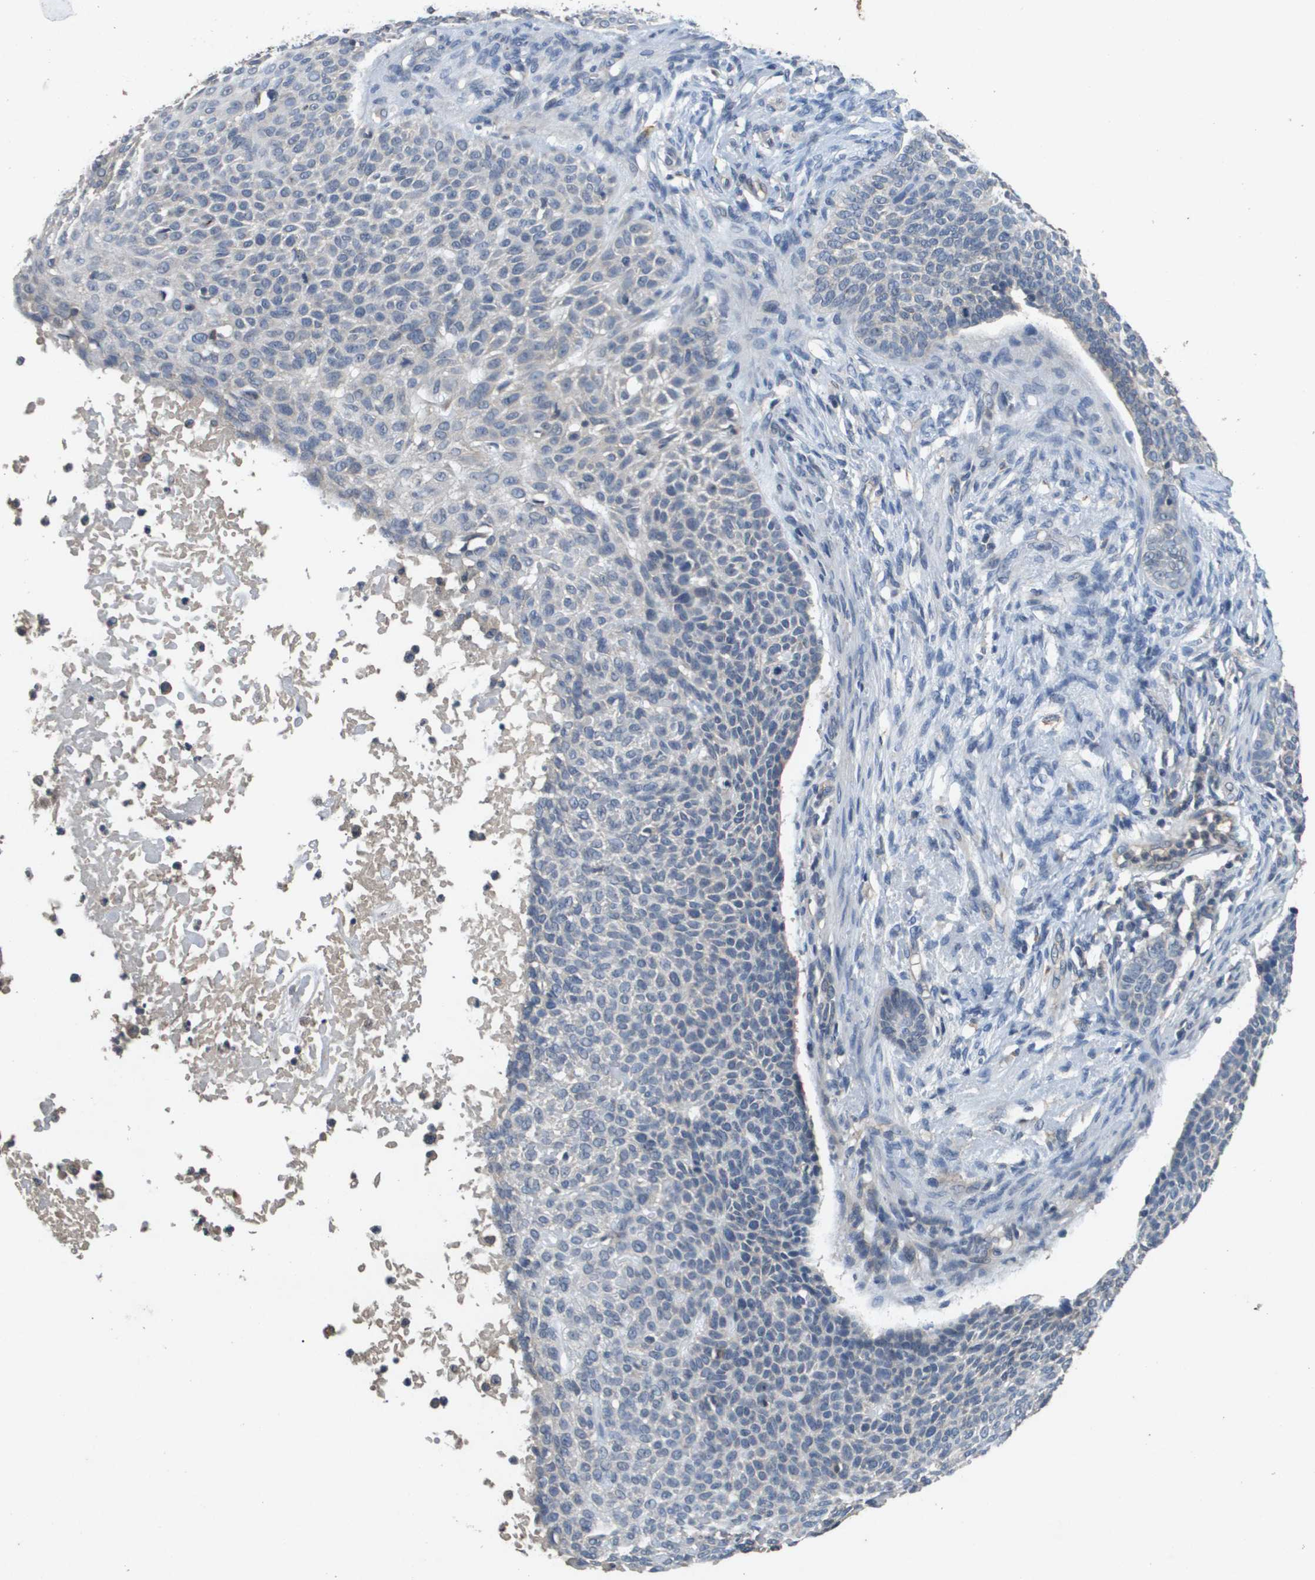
{"staining": {"intensity": "negative", "quantity": "none", "location": "none"}, "tissue": "skin cancer", "cell_type": "Tumor cells", "image_type": "cancer", "snomed": [{"axis": "morphology", "description": "Normal tissue, NOS"}, {"axis": "morphology", "description": "Basal cell carcinoma"}, {"axis": "topography", "description": "Skin"}], "caption": "Immunohistochemical staining of human skin cancer reveals no significant positivity in tumor cells. The staining was performed using DAB (3,3'-diaminobenzidine) to visualize the protein expression in brown, while the nuclei were stained in blue with hematoxylin (Magnification: 20x).", "gene": "PROC", "patient": {"sex": "male", "age": 87}}